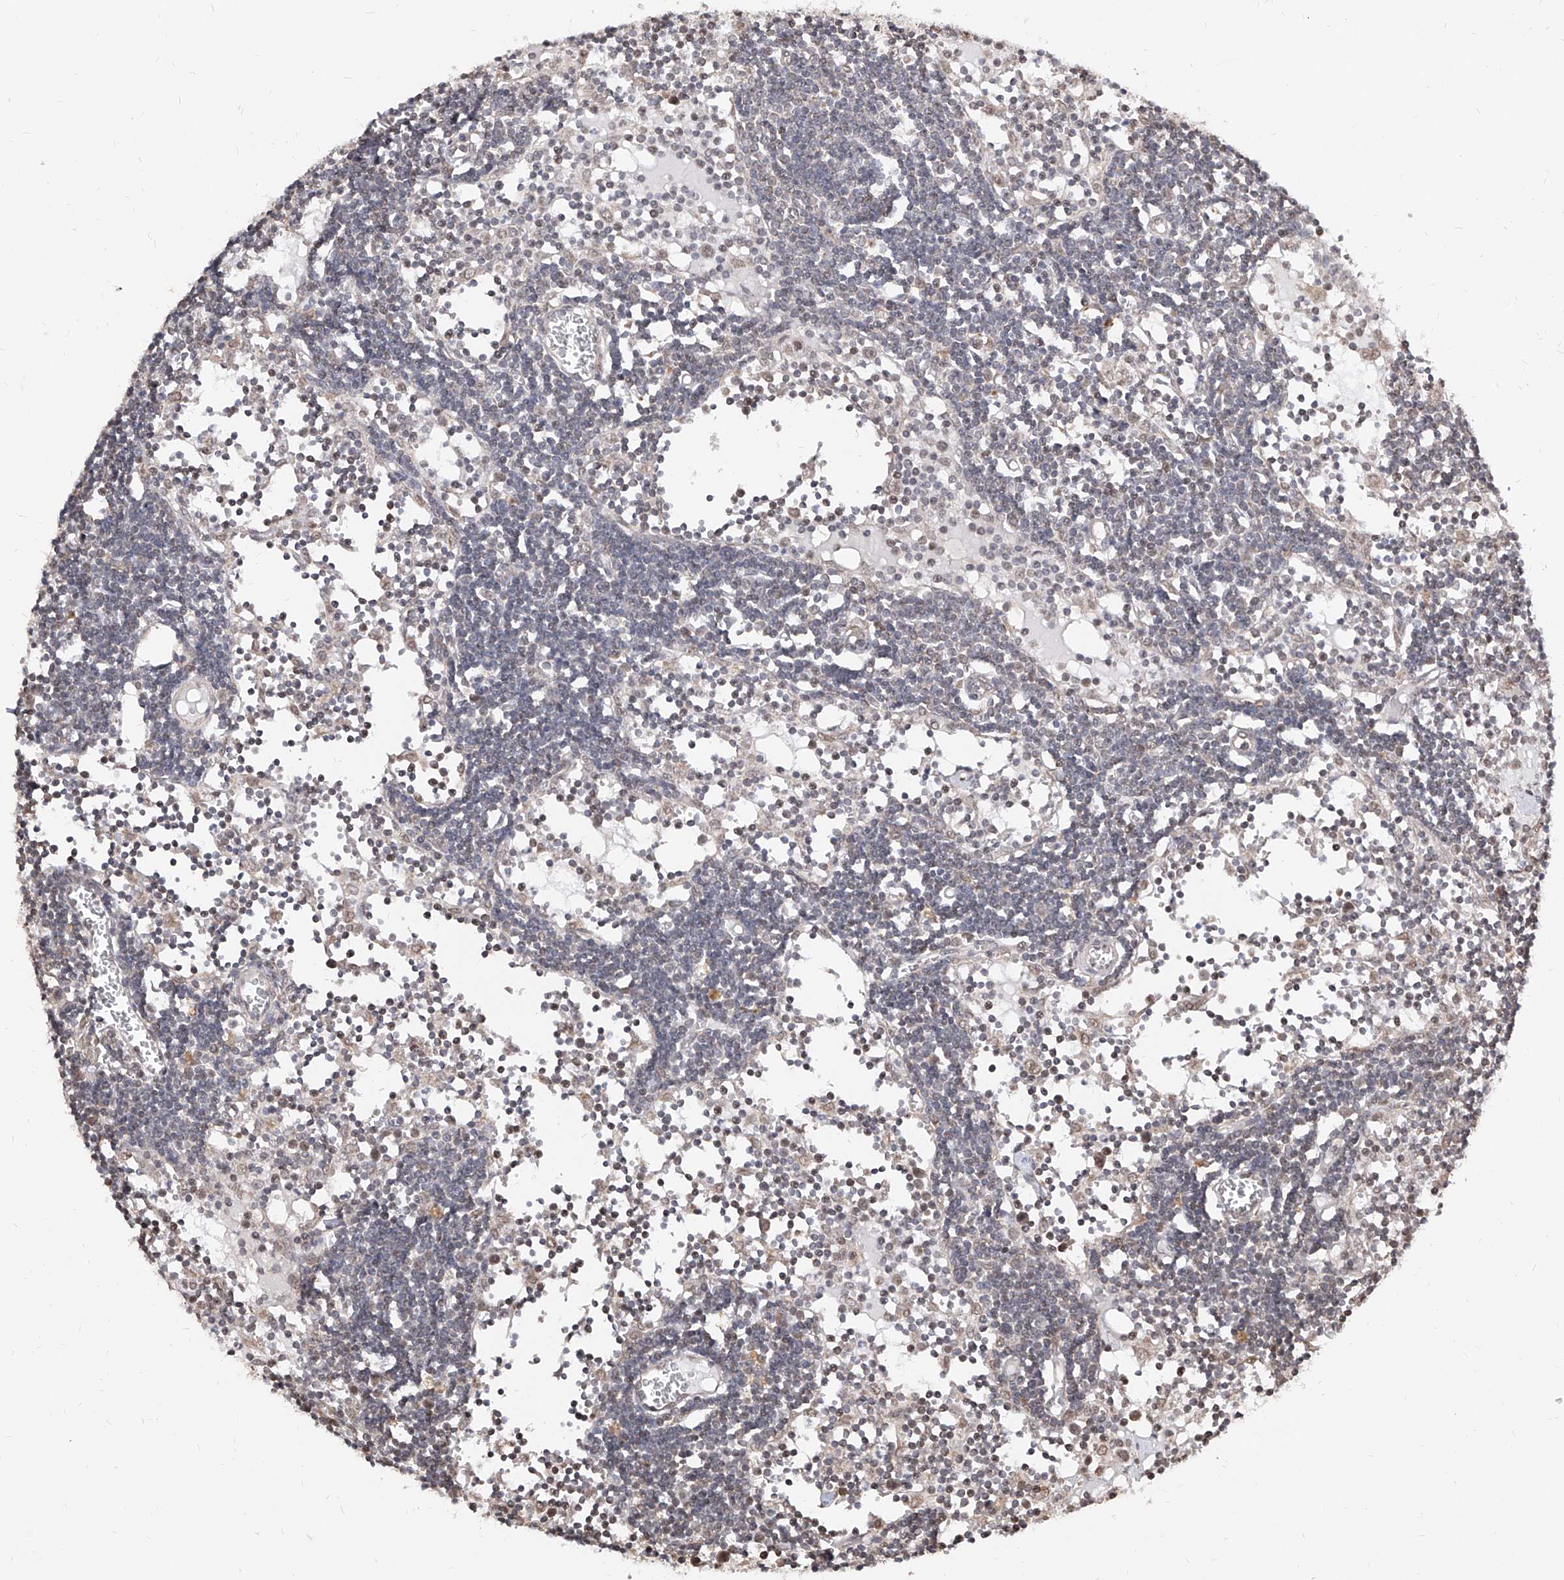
{"staining": {"intensity": "negative", "quantity": "none", "location": "none"}, "tissue": "lymph node", "cell_type": "Germinal center cells", "image_type": "normal", "snomed": [{"axis": "morphology", "description": "Normal tissue, NOS"}, {"axis": "topography", "description": "Lymph node"}], "caption": "This is a photomicrograph of IHC staining of benign lymph node, which shows no positivity in germinal center cells.", "gene": "C8orf82", "patient": {"sex": "female", "age": 11}}